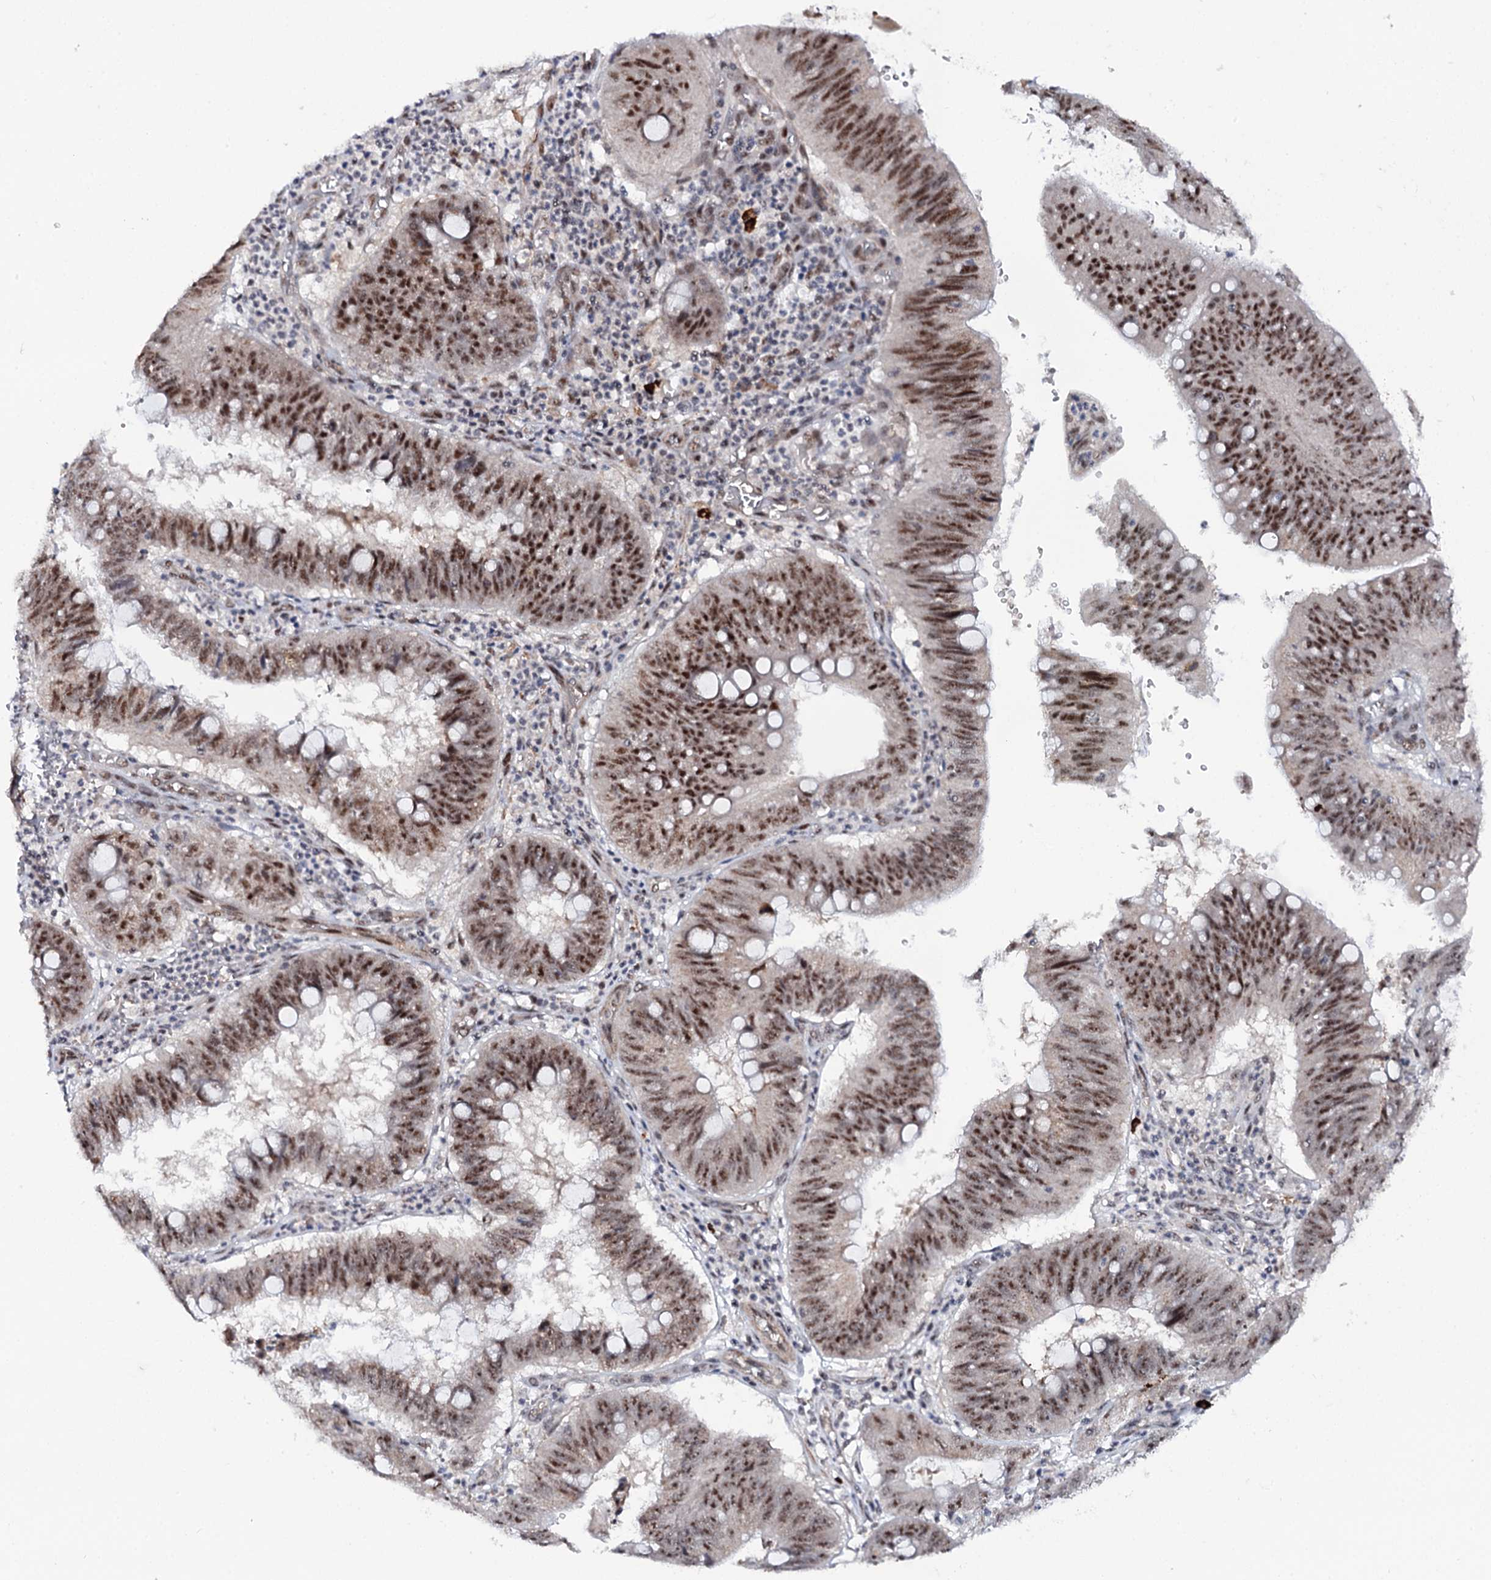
{"staining": {"intensity": "strong", "quantity": ">75%", "location": "nuclear"}, "tissue": "stomach cancer", "cell_type": "Tumor cells", "image_type": "cancer", "snomed": [{"axis": "morphology", "description": "Adenocarcinoma, NOS"}, {"axis": "topography", "description": "Stomach"}], "caption": "Stomach cancer stained for a protein (brown) exhibits strong nuclear positive staining in approximately >75% of tumor cells.", "gene": "BUD13", "patient": {"sex": "male", "age": 59}}